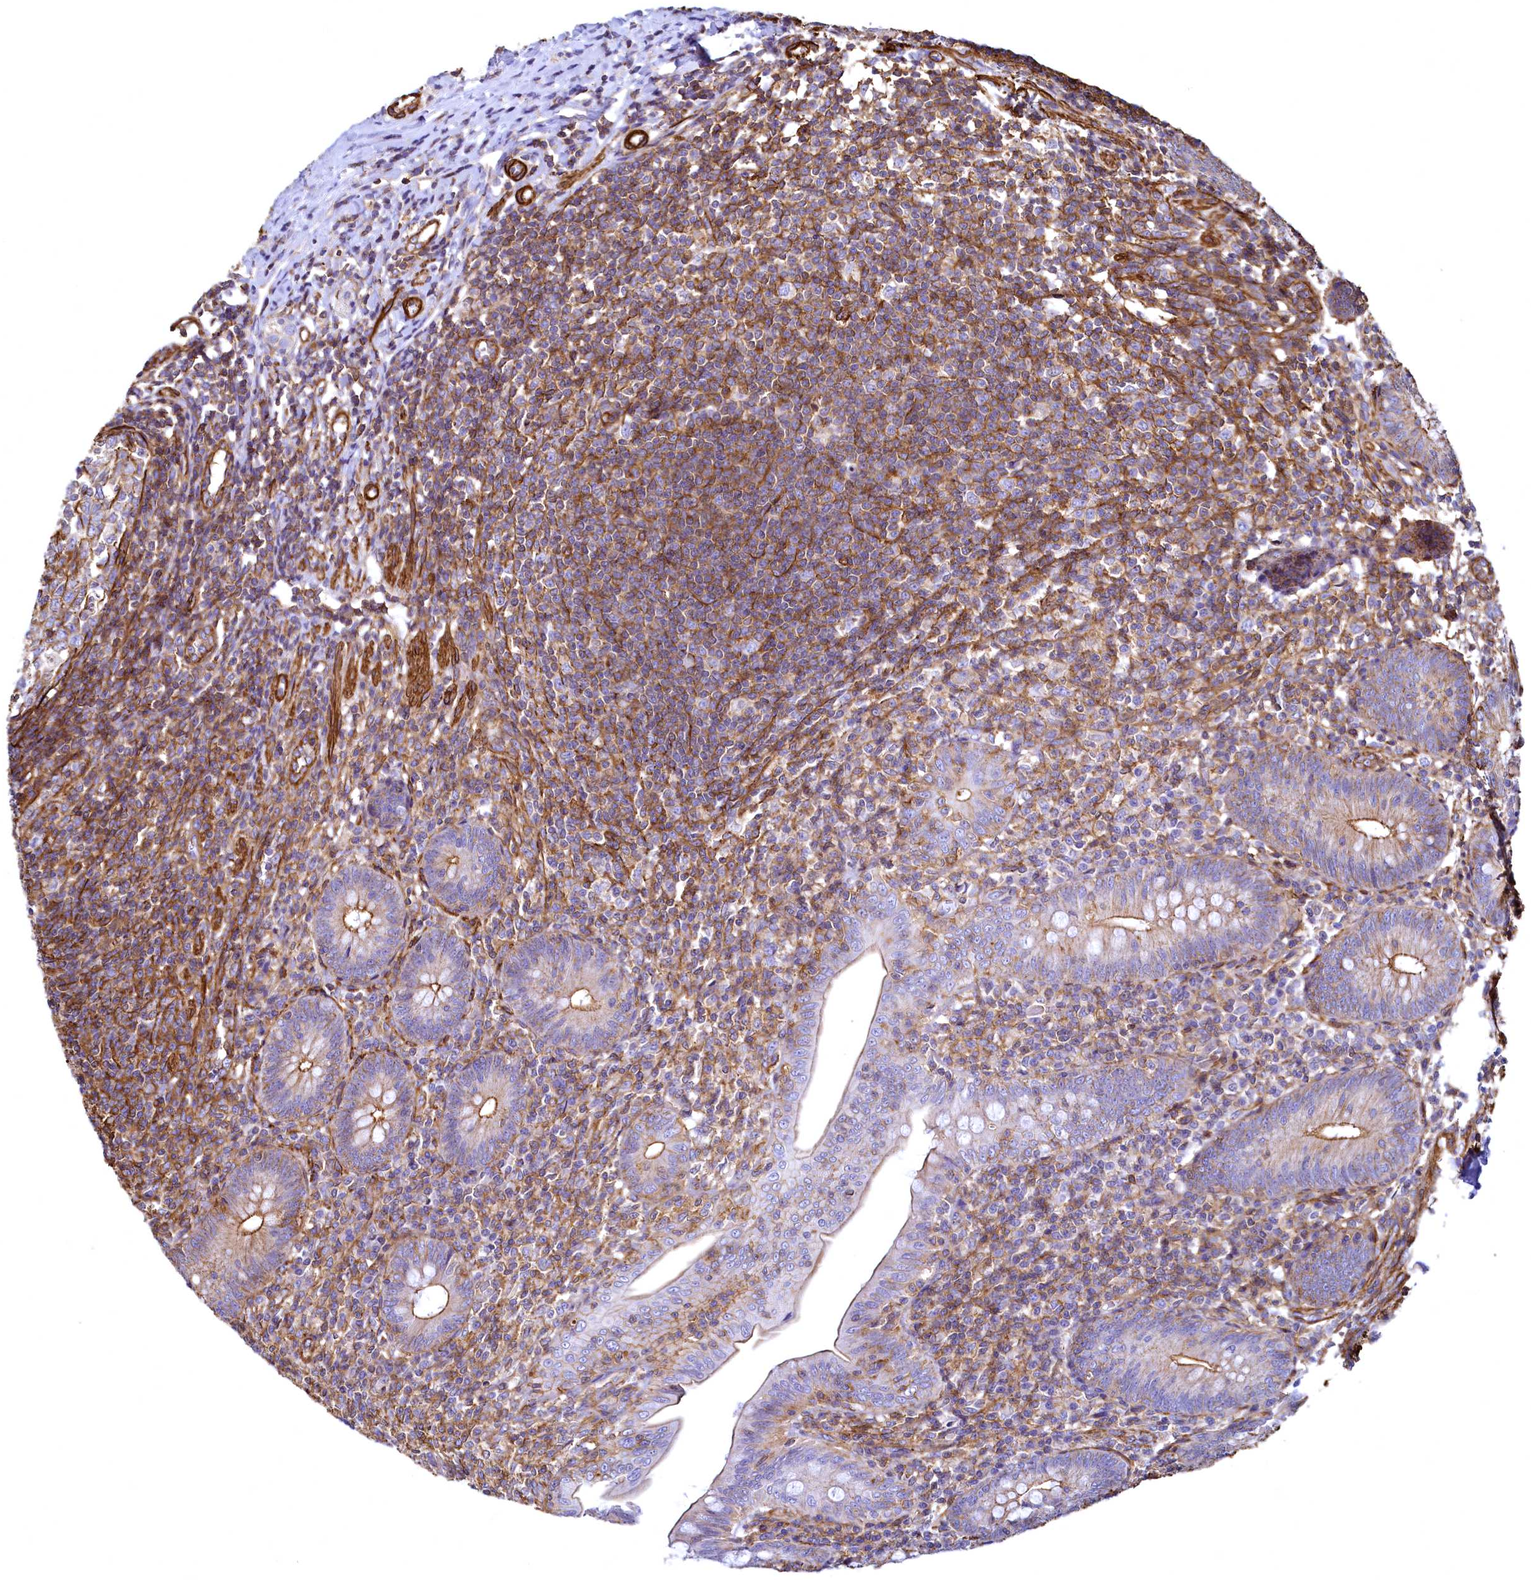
{"staining": {"intensity": "moderate", "quantity": "25%-75%", "location": "cytoplasmic/membranous"}, "tissue": "appendix", "cell_type": "Glandular cells", "image_type": "normal", "snomed": [{"axis": "morphology", "description": "Normal tissue, NOS"}, {"axis": "topography", "description": "Appendix"}], "caption": "Immunohistochemistry of normal appendix demonstrates medium levels of moderate cytoplasmic/membranous expression in about 25%-75% of glandular cells.", "gene": "THBS1", "patient": {"sex": "male", "age": 14}}